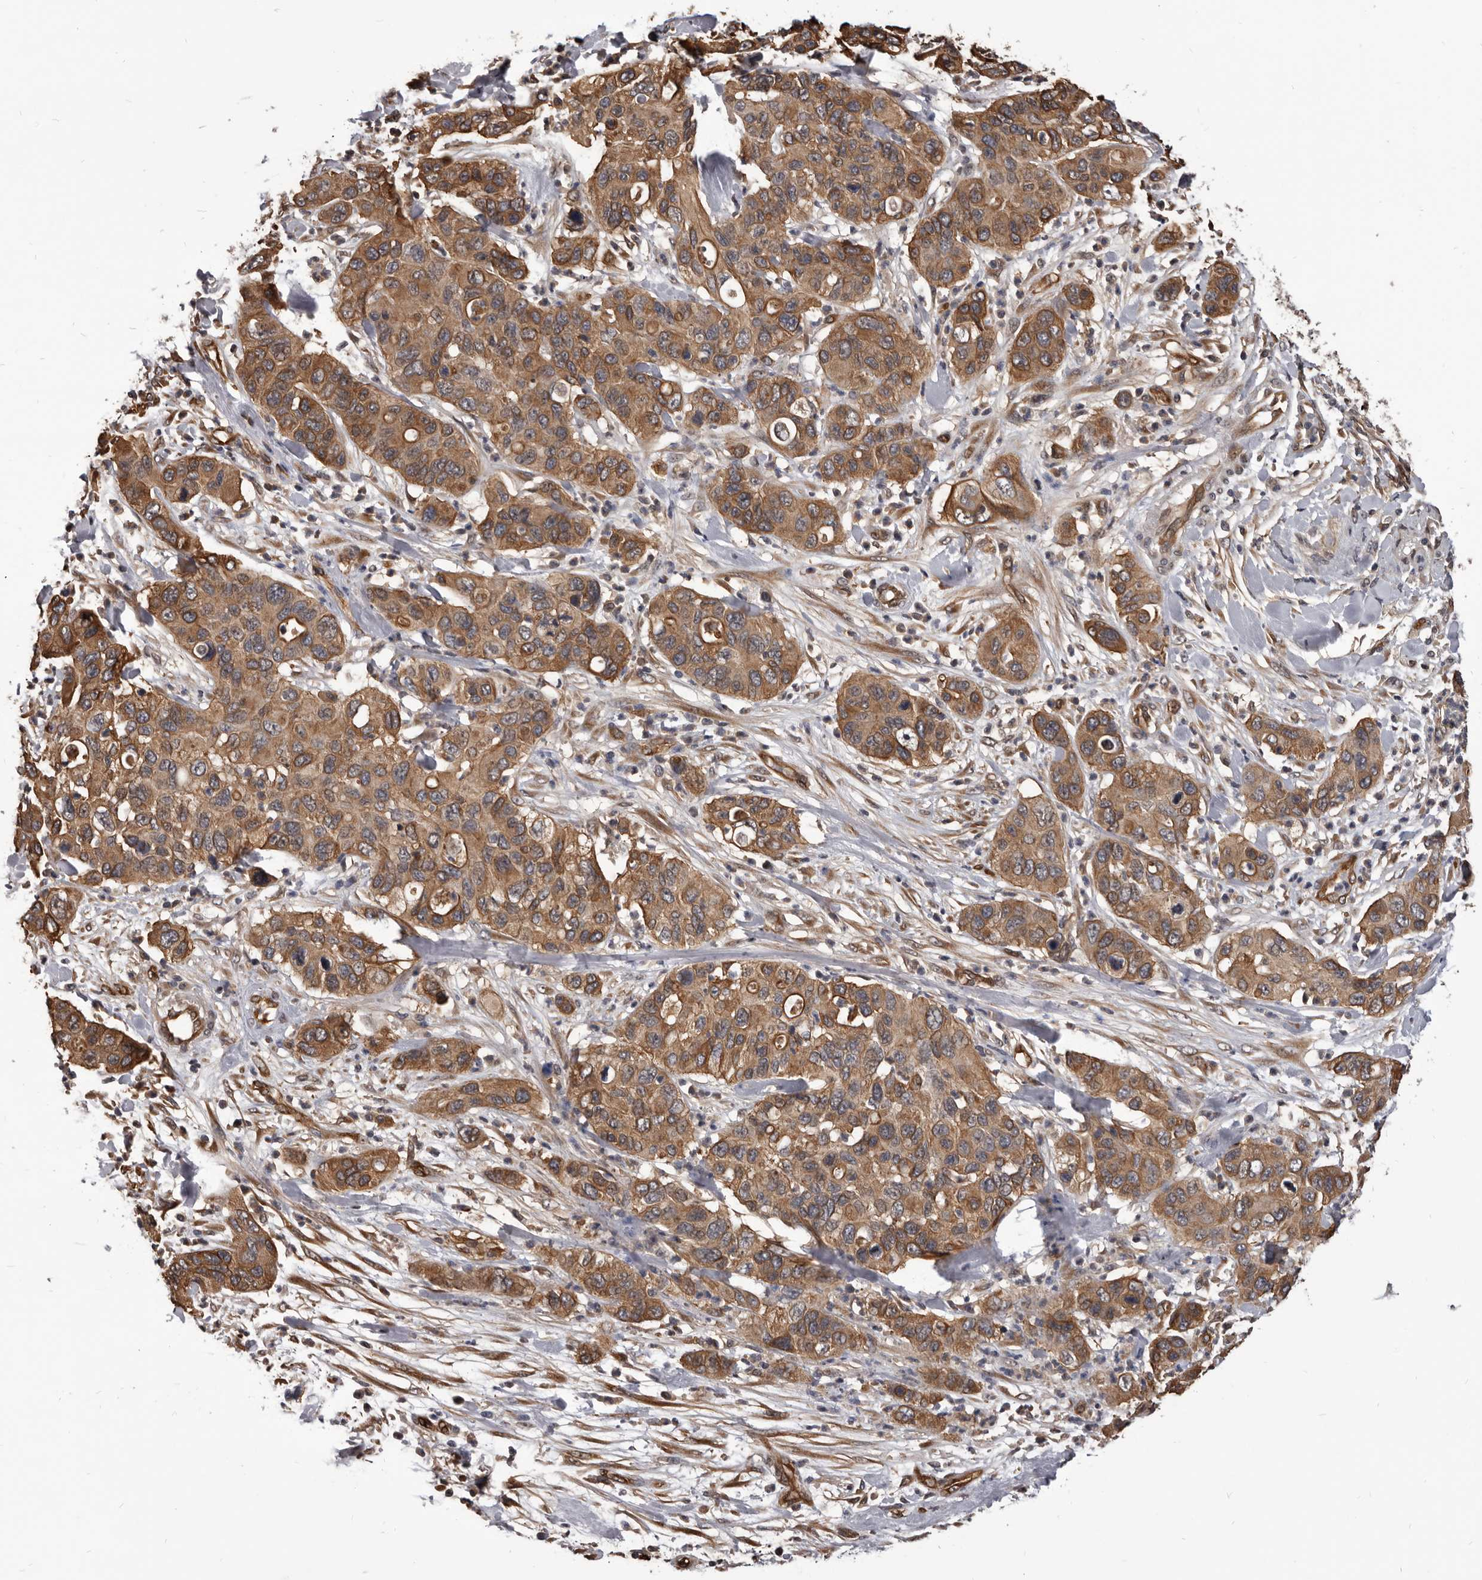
{"staining": {"intensity": "moderate", "quantity": ">75%", "location": "cytoplasmic/membranous"}, "tissue": "pancreatic cancer", "cell_type": "Tumor cells", "image_type": "cancer", "snomed": [{"axis": "morphology", "description": "Adenocarcinoma, NOS"}, {"axis": "topography", "description": "Pancreas"}], "caption": "The immunohistochemical stain highlights moderate cytoplasmic/membranous positivity in tumor cells of pancreatic cancer (adenocarcinoma) tissue. The staining was performed using DAB (3,3'-diaminobenzidine), with brown indicating positive protein expression. Nuclei are stained blue with hematoxylin.", "gene": "ADAMTS20", "patient": {"sex": "female", "age": 71}}